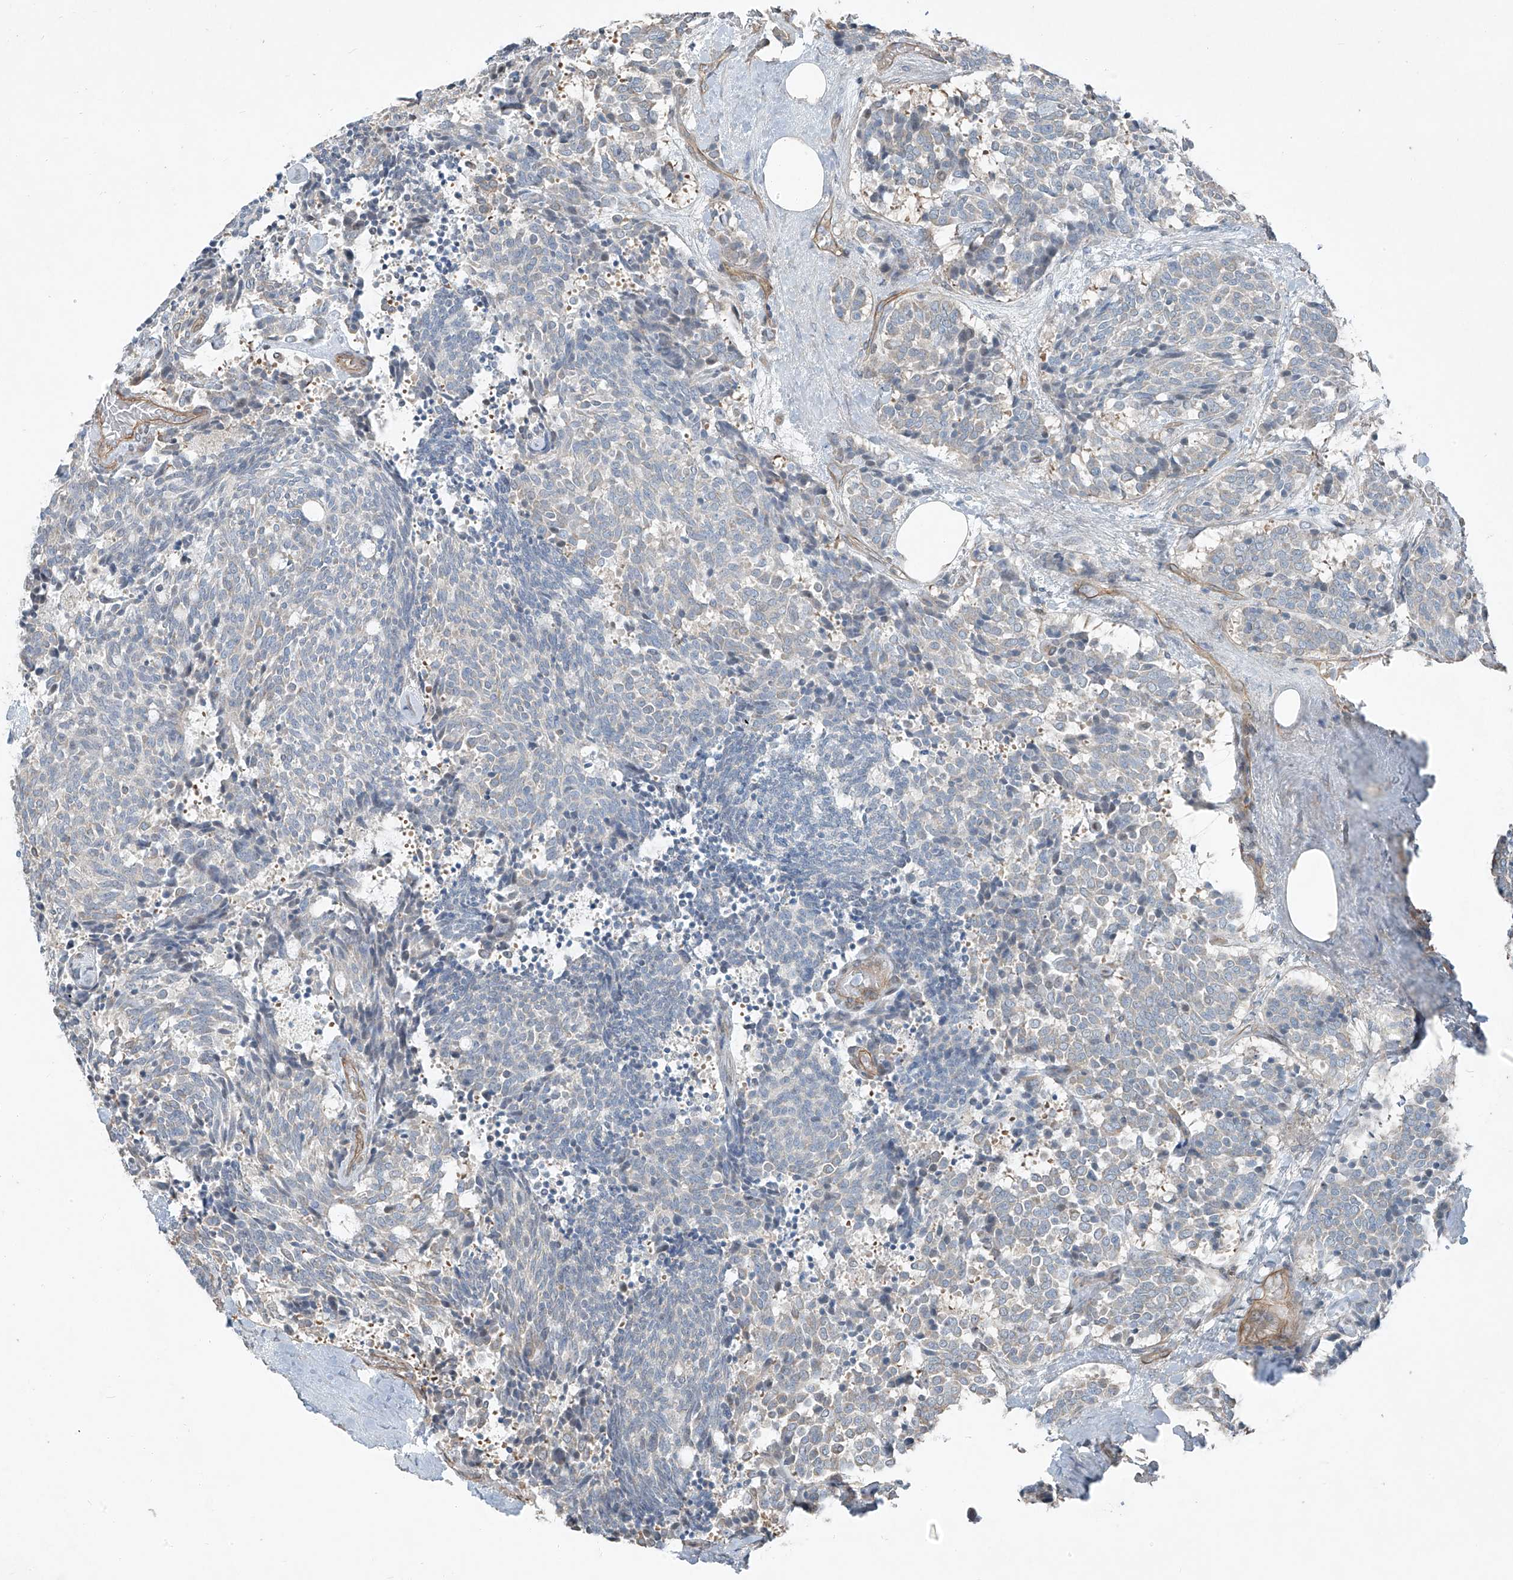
{"staining": {"intensity": "negative", "quantity": "none", "location": "none"}, "tissue": "carcinoid", "cell_type": "Tumor cells", "image_type": "cancer", "snomed": [{"axis": "morphology", "description": "Carcinoid, malignant, NOS"}, {"axis": "topography", "description": "Pancreas"}], "caption": "This photomicrograph is of carcinoid (malignant) stained with immunohistochemistry (IHC) to label a protein in brown with the nuclei are counter-stained blue. There is no positivity in tumor cells. (DAB immunohistochemistry, high magnification).", "gene": "TNS2", "patient": {"sex": "female", "age": 54}}